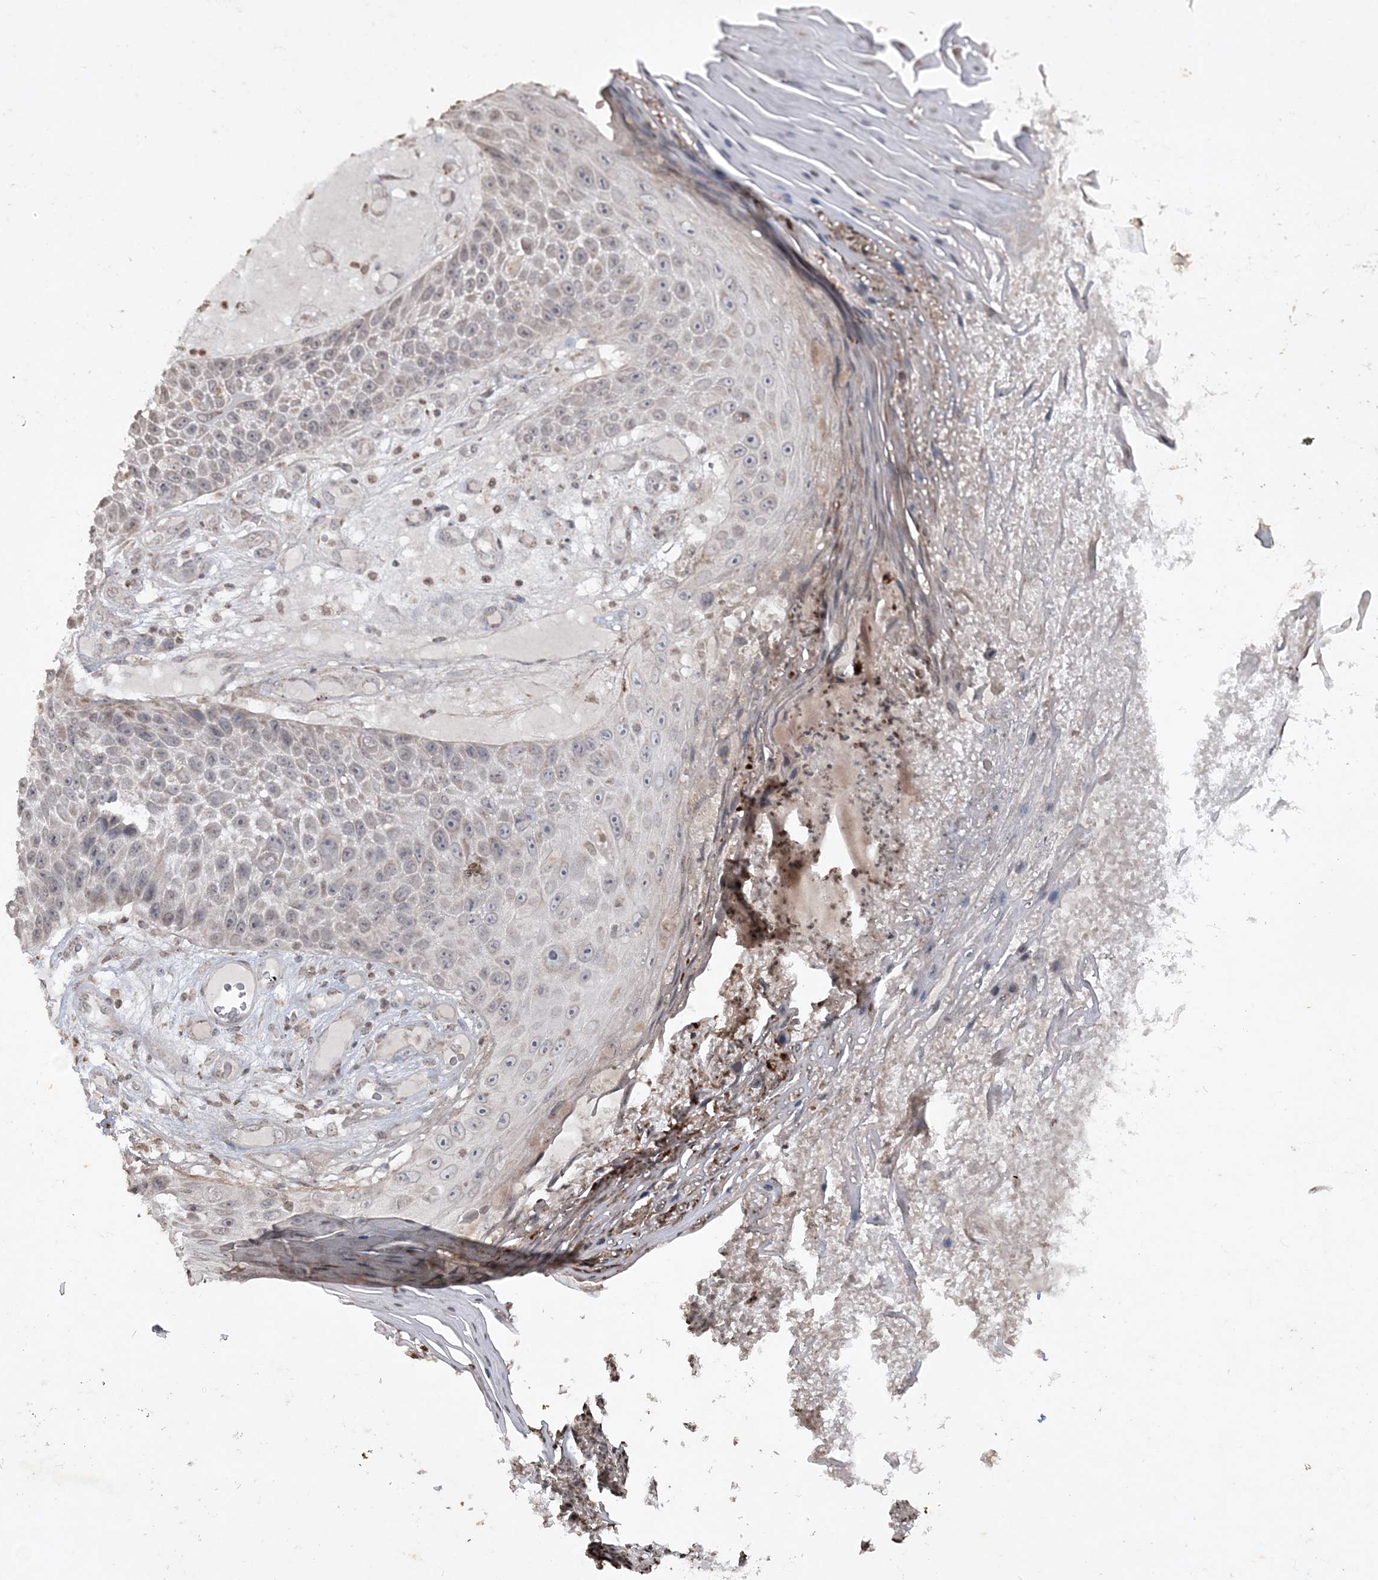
{"staining": {"intensity": "negative", "quantity": "none", "location": "none"}, "tissue": "skin cancer", "cell_type": "Tumor cells", "image_type": "cancer", "snomed": [{"axis": "morphology", "description": "Squamous cell carcinoma, NOS"}, {"axis": "topography", "description": "Skin"}], "caption": "This is an immunohistochemistry micrograph of squamous cell carcinoma (skin). There is no expression in tumor cells.", "gene": "TTC7A", "patient": {"sex": "female", "age": 88}}